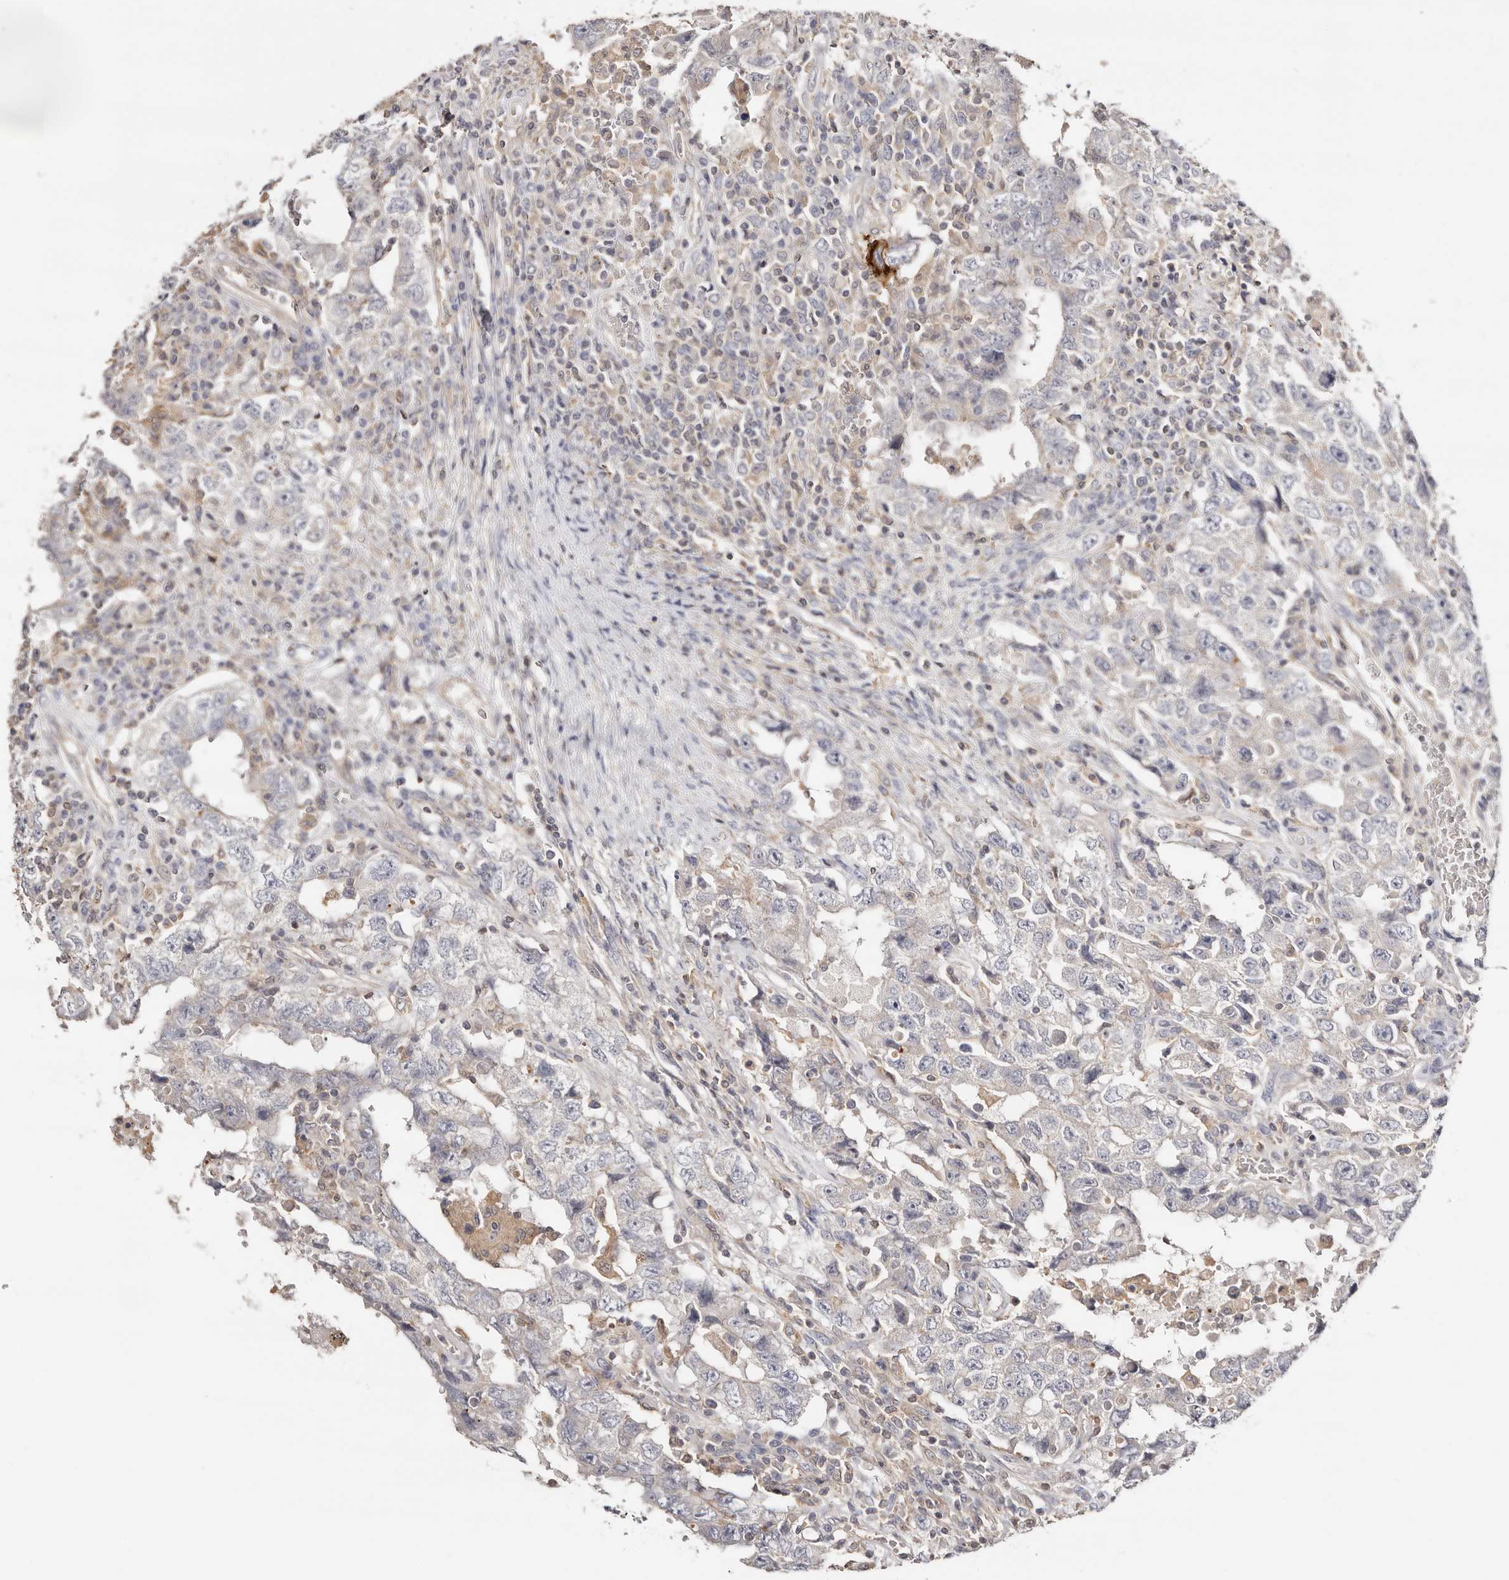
{"staining": {"intensity": "strong", "quantity": "<25%", "location": "cytoplasmic/membranous"}, "tissue": "testis cancer", "cell_type": "Tumor cells", "image_type": "cancer", "snomed": [{"axis": "morphology", "description": "Carcinoma, Embryonal, NOS"}, {"axis": "topography", "description": "Testis"}], "caption": "Human testis cancer (embryonal carcinoma) stained with a brown dye demonstrates strong cytoplasmic/membranous positive staining in approximately <25% of tumor cells.", "gene": "S100A14", "patient": {"sex": "male", "age": 26}}